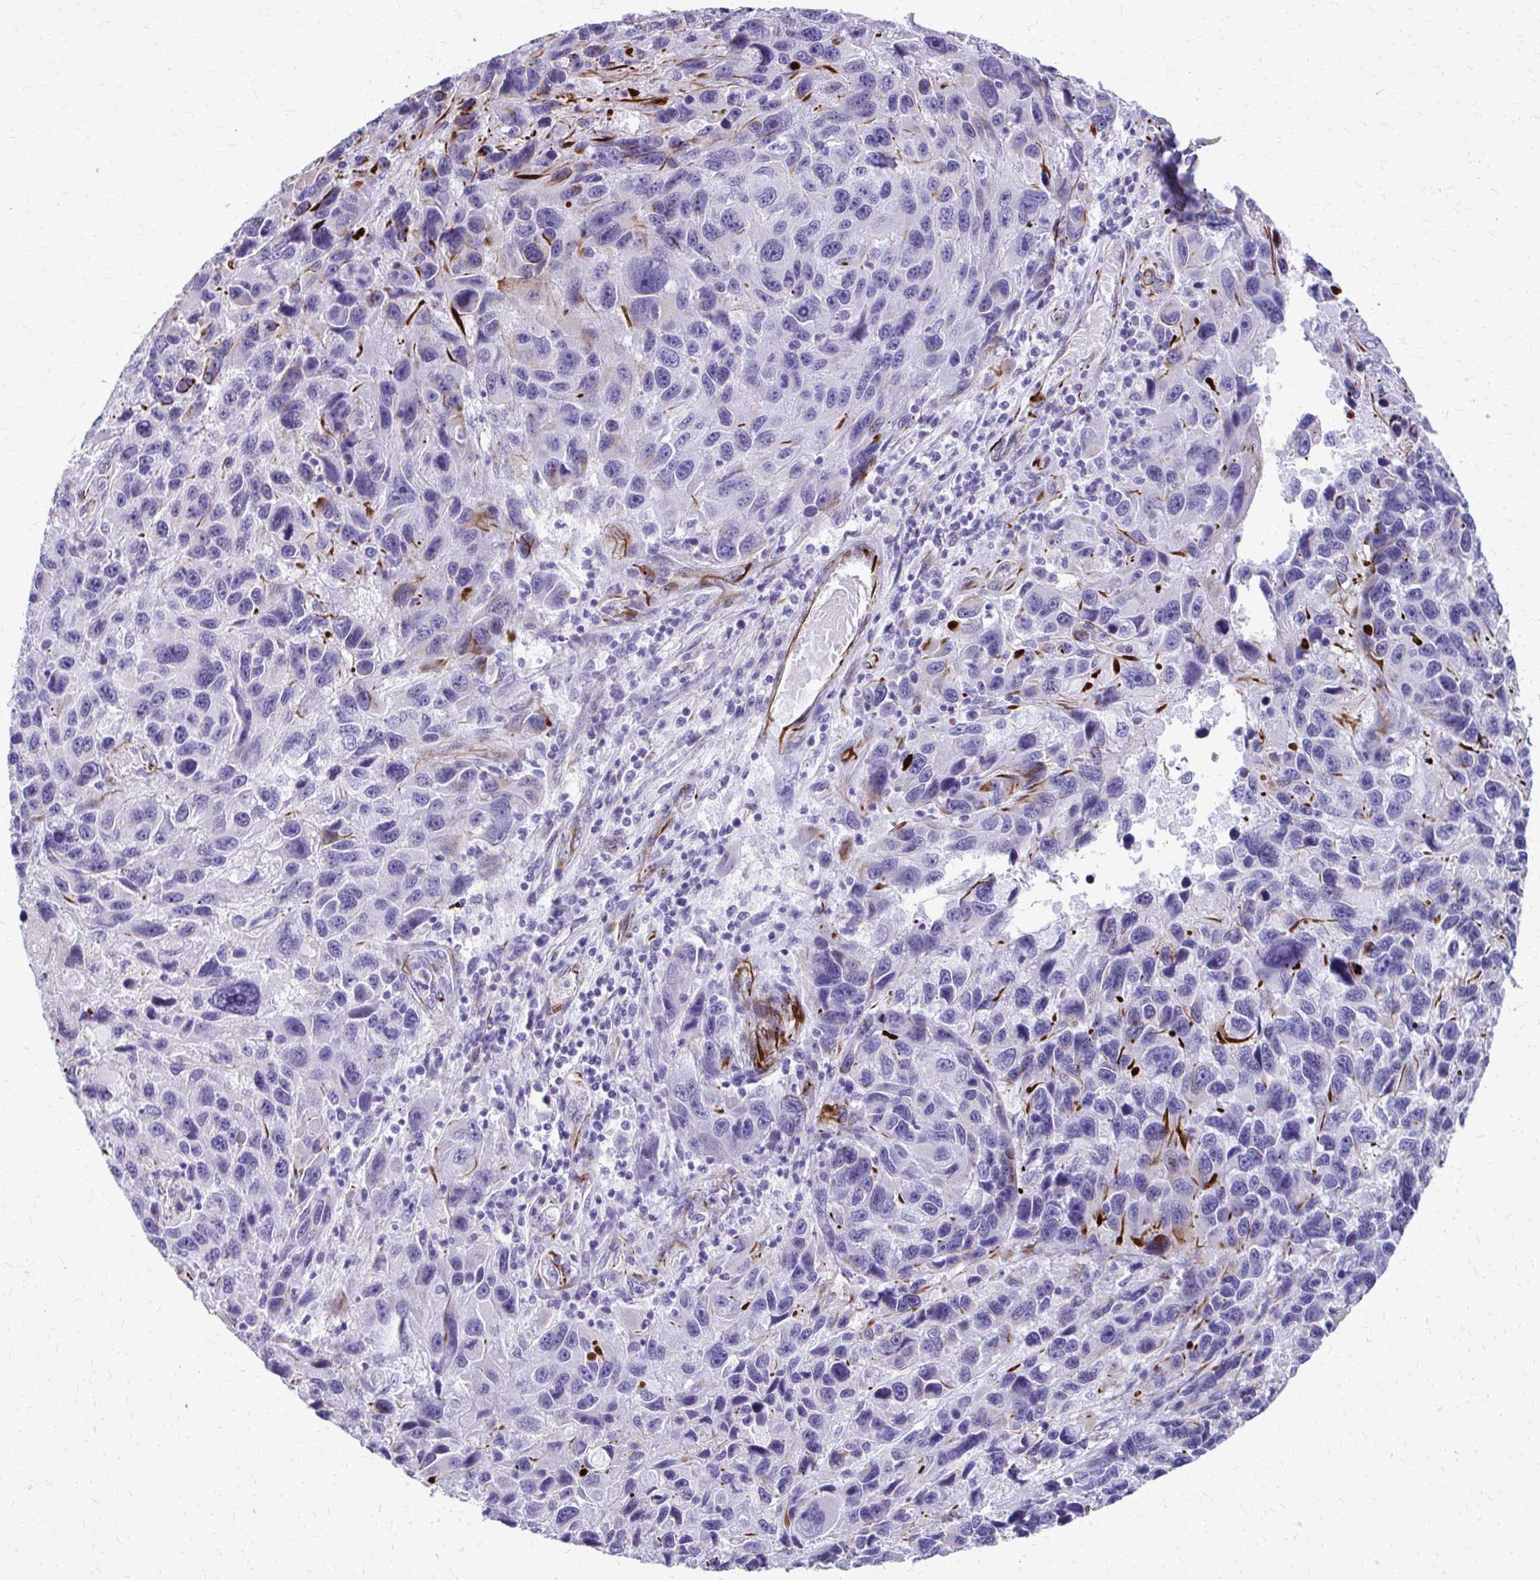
{"staining": {"intensity": "negative", "quantity": "none", "location": "none"}, "tissue": "melanoma", "cell_type": "Tumor cells", "image_type": "cancer", "snomed": [{"axis": "morphology", "description": "Malignant melanoma, NOS"}, {"axis": "topography", "description": "Skin"}], "caption": "Immunohistochemistry (IHC) of human melanoma shows no staining in tumor cells.", "gene": "TRIM6", "patient": {"sex": "male", "age": 53}}